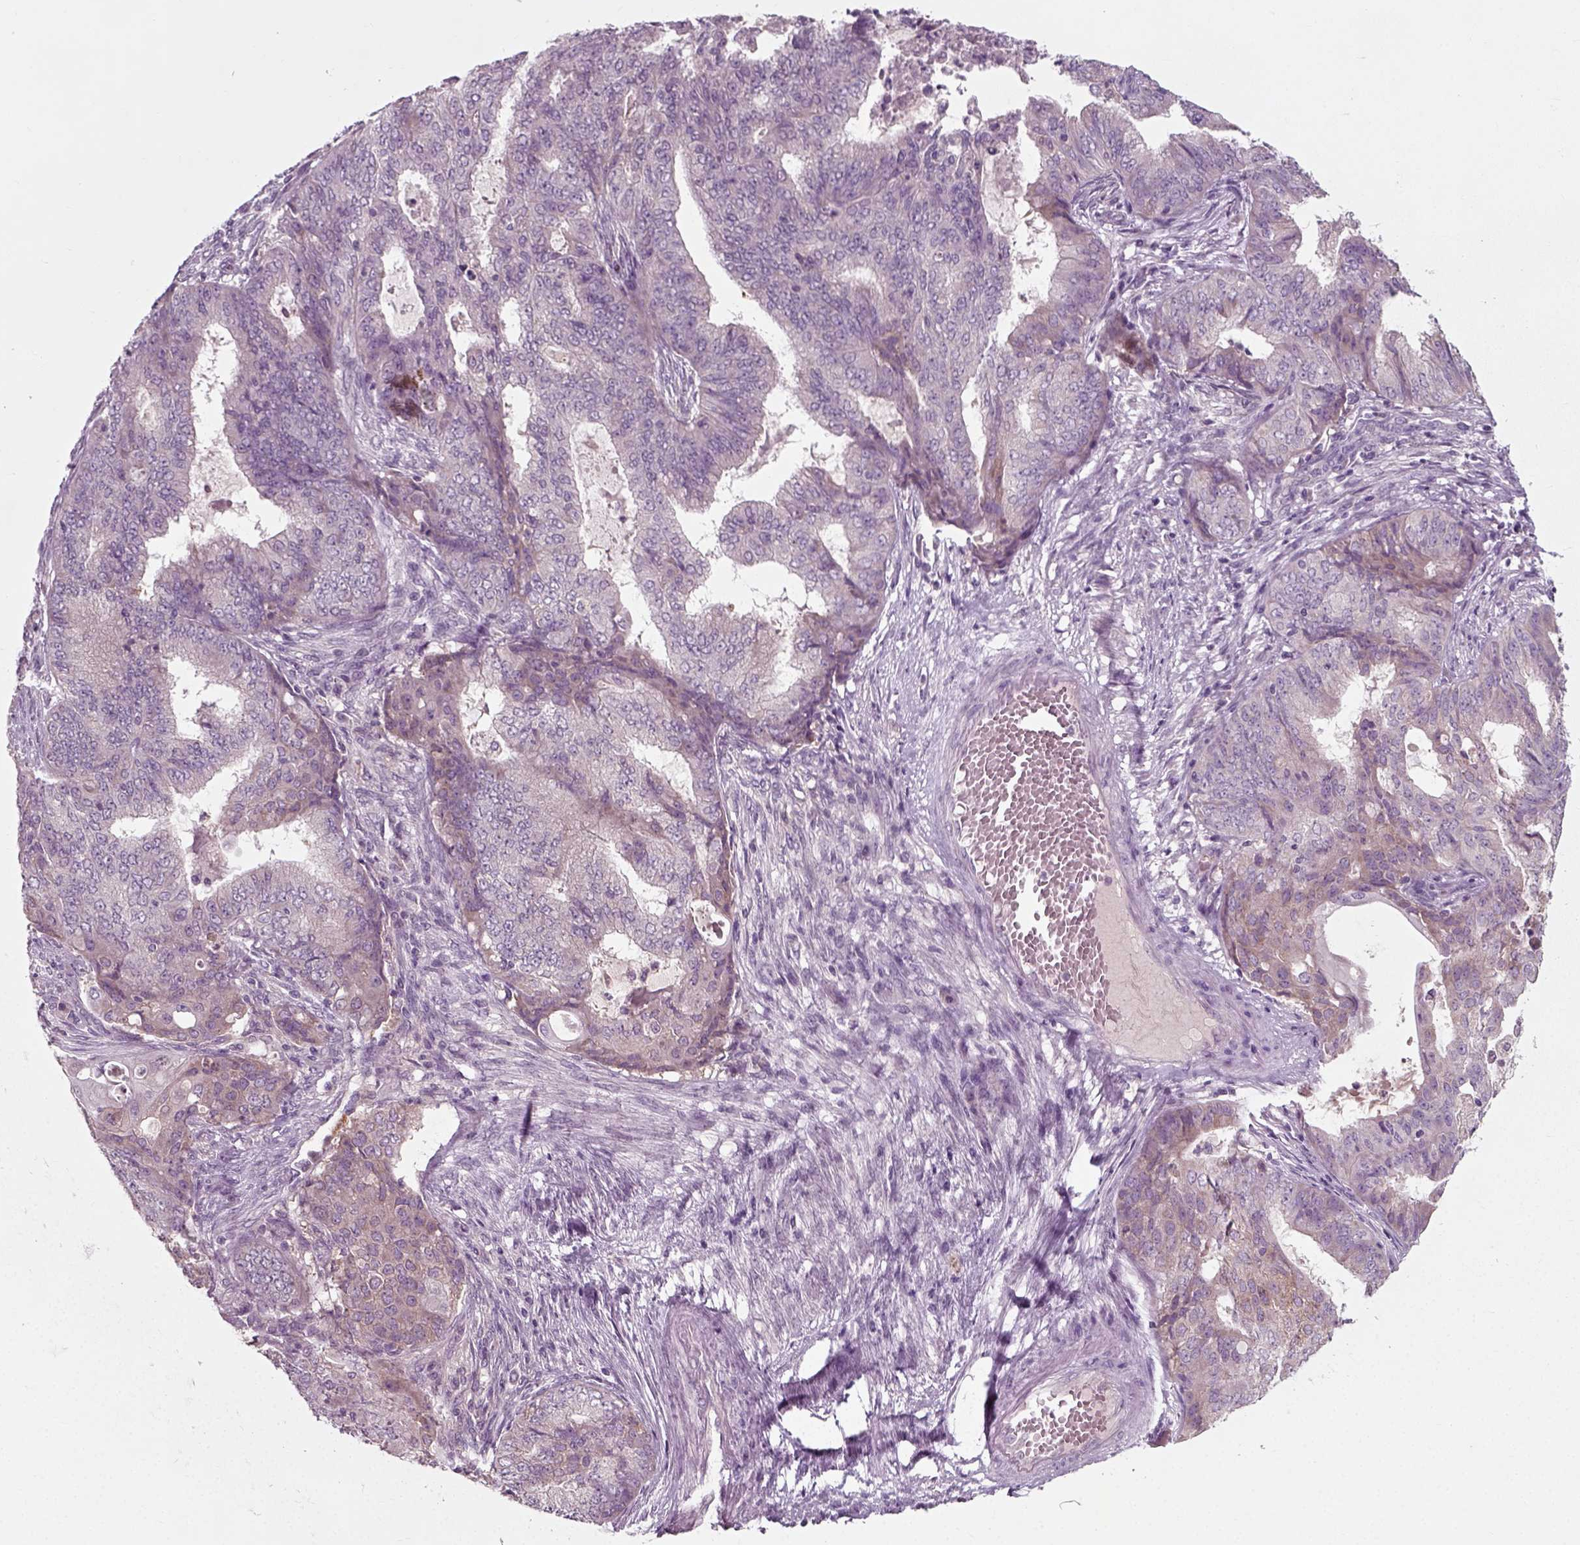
{"staining": {"intensity": "moderate", "quantity": "<25%", "location": "cytoplasmic/membranous"}, "tissue": "endometrial cancer", "cell_type": "Tumor cells", "image_type": "cancer", "snomed": [{"axis": "morphology", "description": "Adenocarcinoma, NOS"}, {"axis": "topography", "description": "Endometrium"}], "caption": "Immunohistochemical staining of adenocarcinoma (endometrial) reveals moderate cytoplasmic/membranous protein expression in approximately <25% of tumor cells. Nuclei are stained in blue.", "gene": "RND2", "patient": {"sex": "female", "age": 62}}